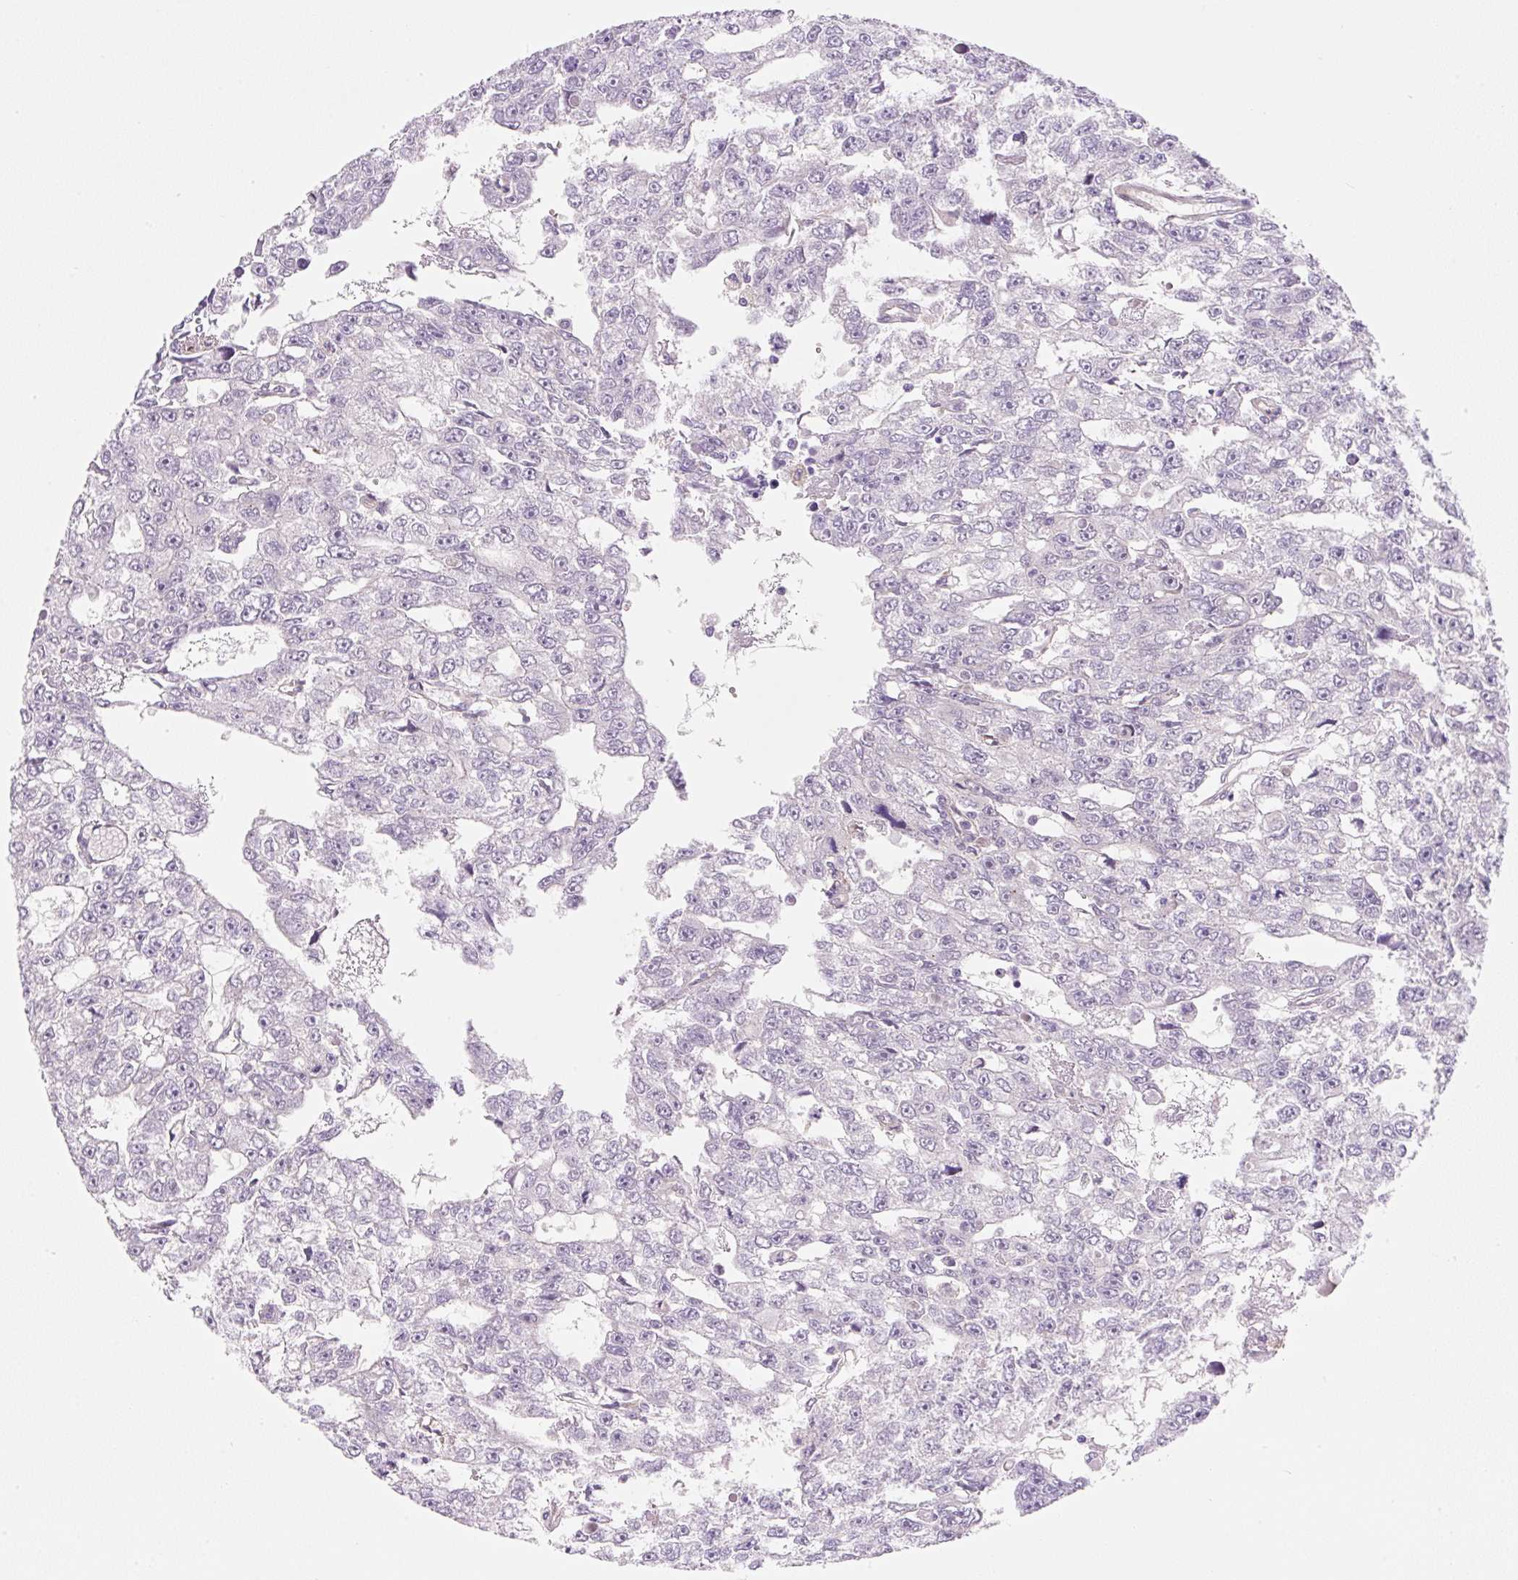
{"staining": {"intensity": "negative", "quantity": "none", "location": "none"}, "tissue": "testis cancer", "cell_type": "Tumor cells", "image_type": "cancer", "snomed": [{"axis": "morphology", "description": "Carcinoma, Embryonal, NOS"}, {"axis": "topography", "description": "Testis"}], "caption": "Micrograph shows no significant protein expression in tumor cells of embryonal carcinoma (testis).", "gene": "OMA1", "patient": {"sex": "male", "age": 20}}